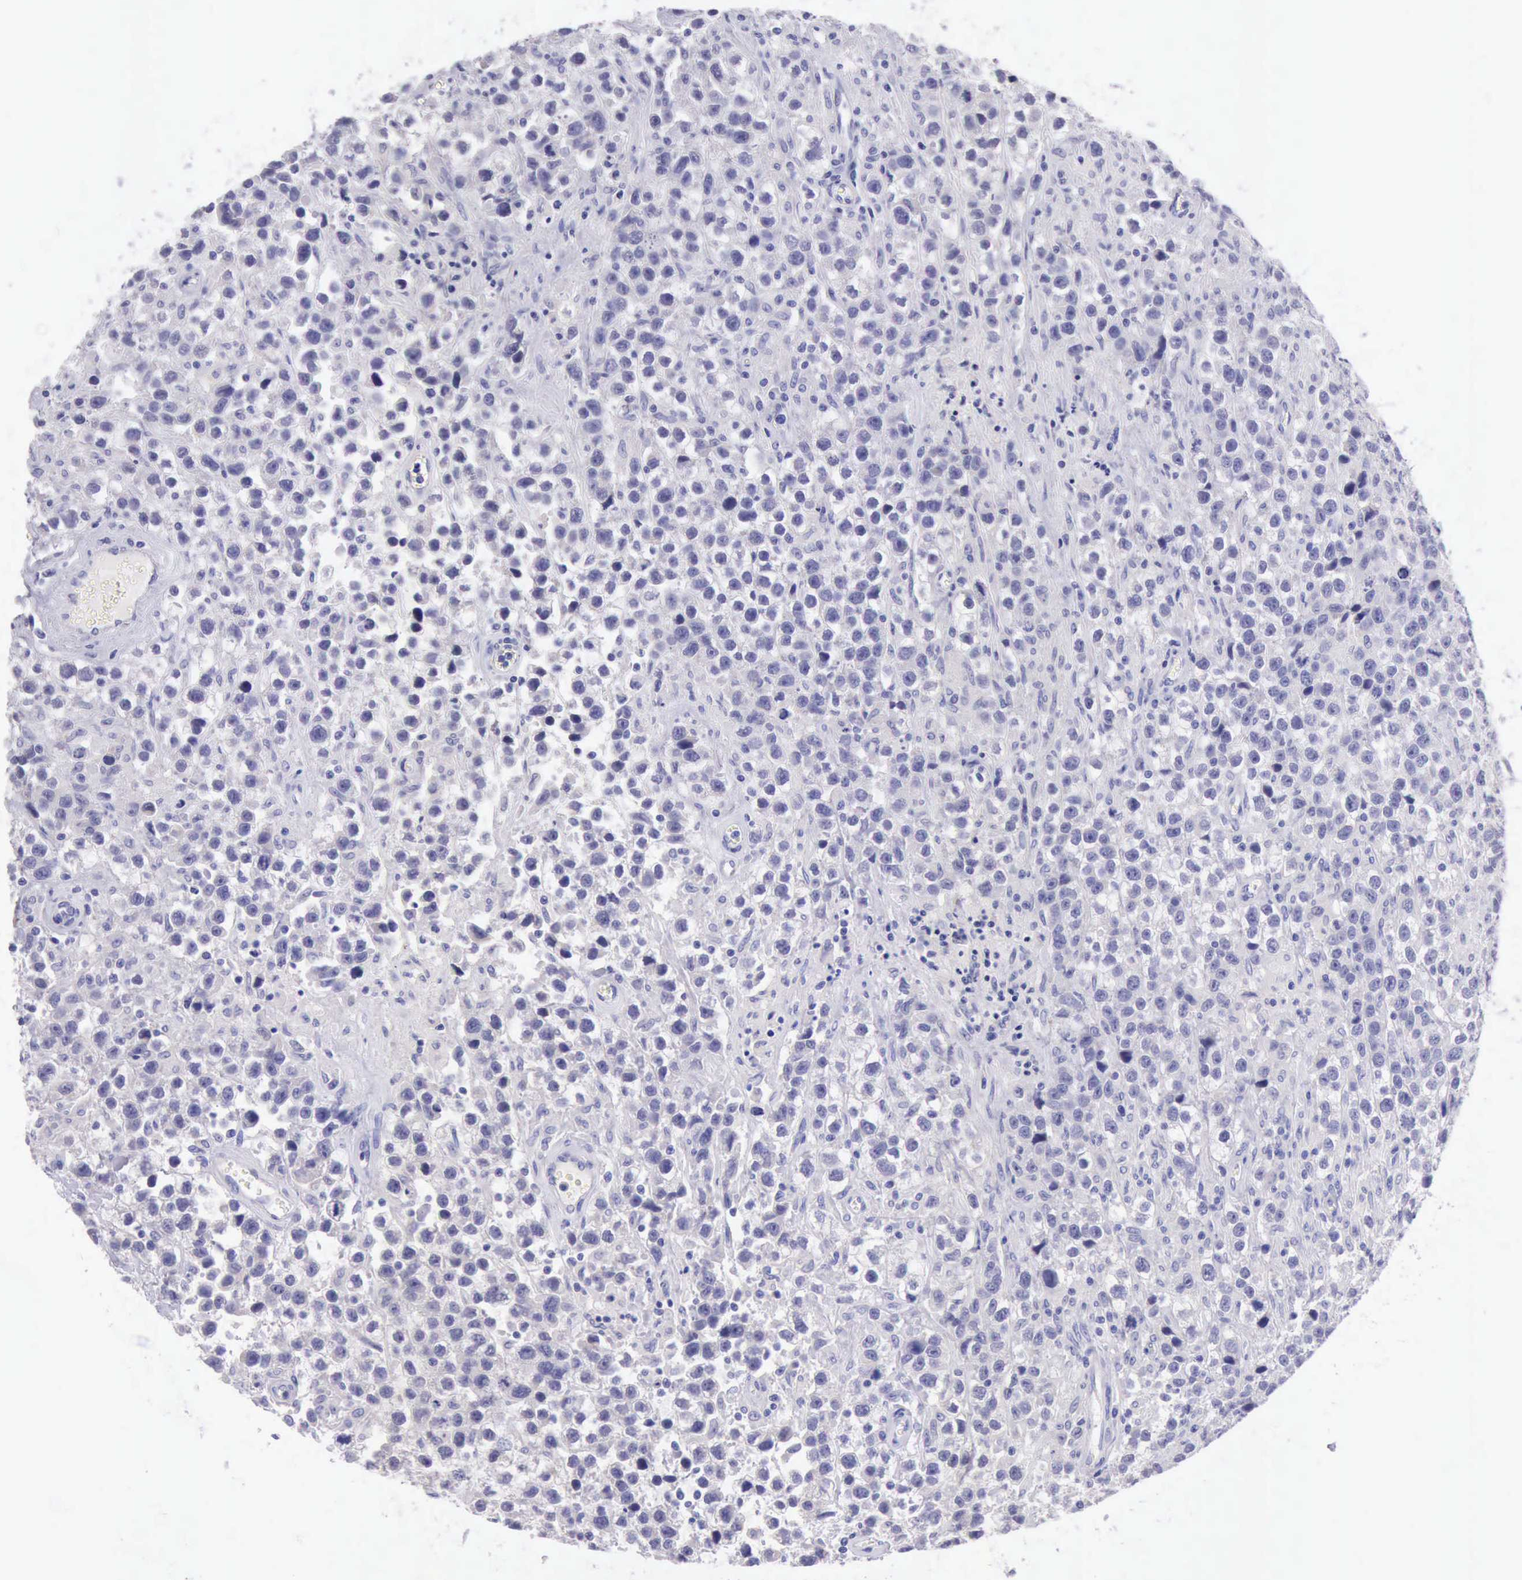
{"staining": {"intensity": "negative", "quantity": "none", "location": "none"}, "tissue": "testis cancer", "cell_type": "Tumor cells", "image_type": "cancer", "snomed": [{"axis": "morphology", "description": "Seminoma, NOS"}, {"axis": "topography", "description": "Testis"}], "caption": "Micrograph shows no protein positivity in tumor cells of seminoma (testis) tissue. (Brightfield microscopy of DAB immunohistochemistry (IHC) at high magnification).", "gene": "LRFN5", "patient": {"sex": "male", "age": 43}}